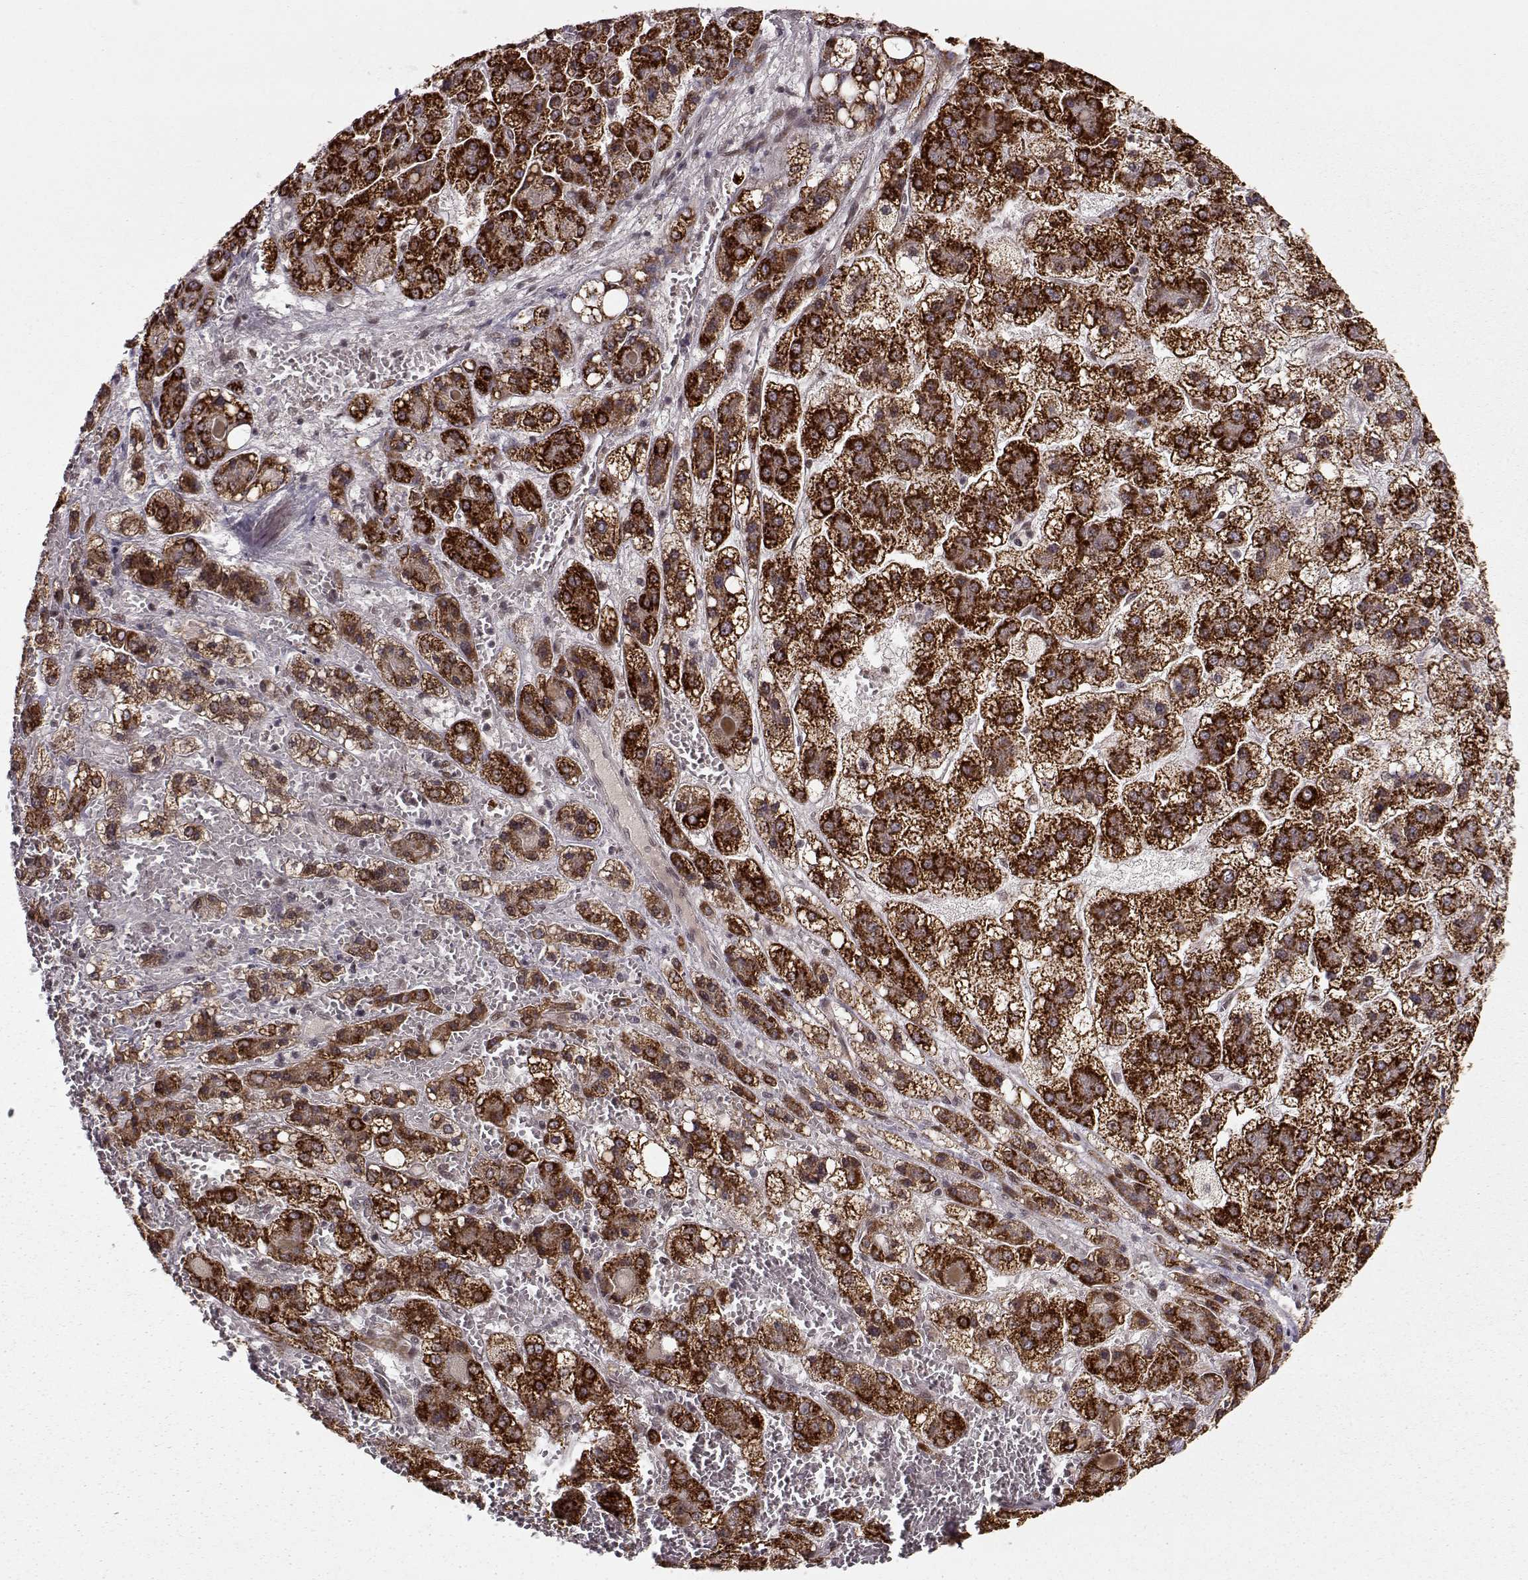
{"staining": {"intensity": "strong", "quantity": ">75%", "location": "cytoplasmic/membranous"}, "tissue": "liver cancer", "cell_type": "Tumor cells", "image_type": "cancer", "snomed": [{"axis": "morphology", "description": "Carcinoma, Hepatocellular, NOS"}, {"axis": "topography", "description": "Liver"}], "caption": "Liver cancer (hepatocellular carcinoma) was stained to show a protein in brown. There is high levels of strong cytoplasmic/membranous staining in about >75% of tumor cells.", "gene": "RAI1", "patient": {"sex": "male", "age": 73}}